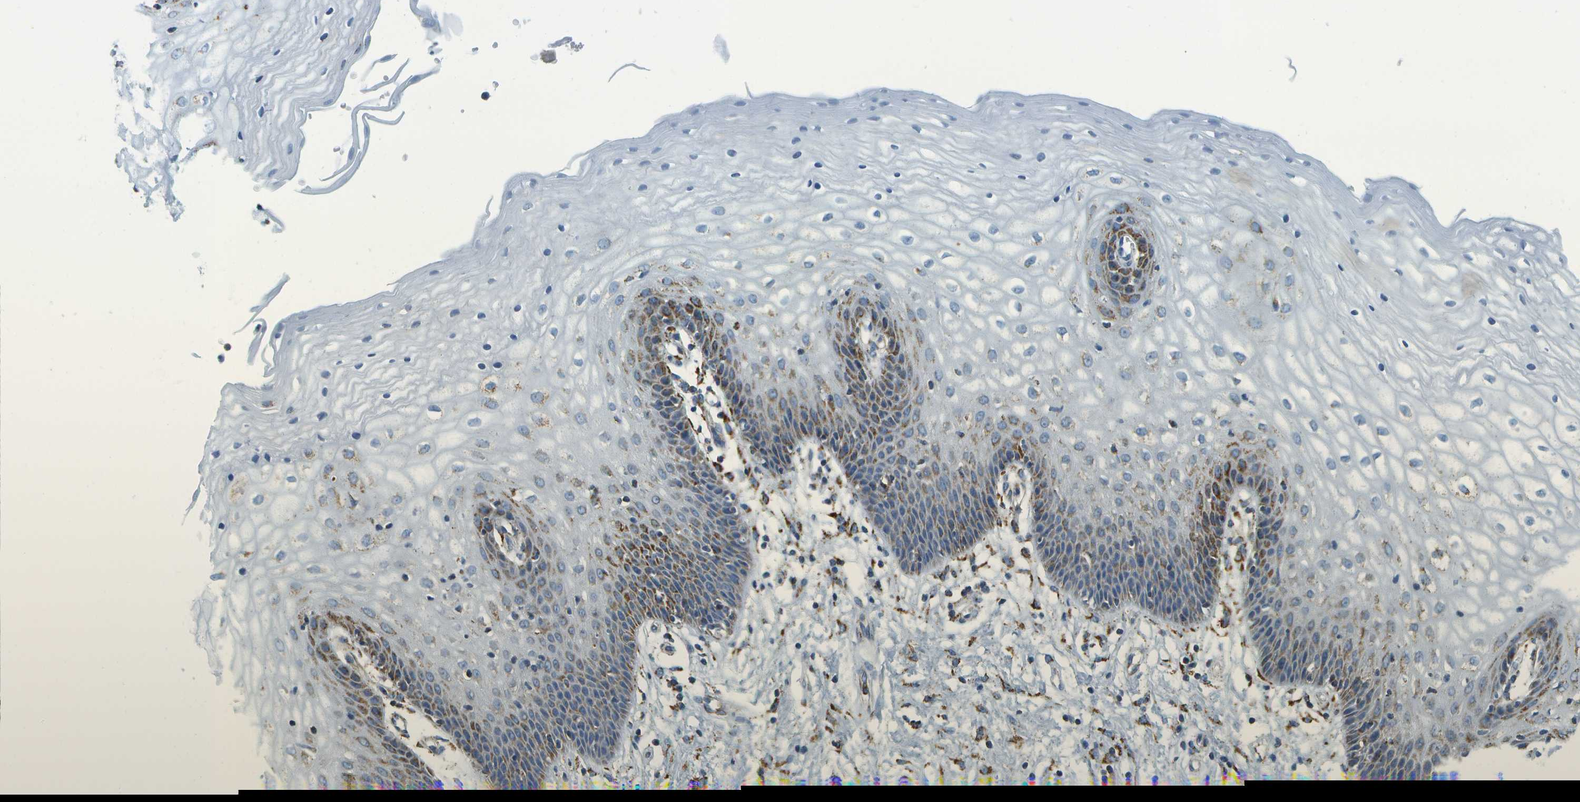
{"staining": {"intensity": "moderate", "quantity": "<25%", "location": "cytoplasmic/membranous"}, "tissue": "vagina", "cell_type": "Squamous epithelial cells", "image_type": "normal", "snomed": [{"axis": "morphology", "description": "Normal tissue, NOS"}, {"axis": "topography", "description": "Vagina"}], "caption": "A histopathology image showing moderate cytoplasmic/membranous positivity in approximately <25% of squamous epithelial cells in unremarkable vagina, as visualized by brown immunohistochemical staining.", "gene": "HLCS", "patient": {"sex": "female", "age": 34}}